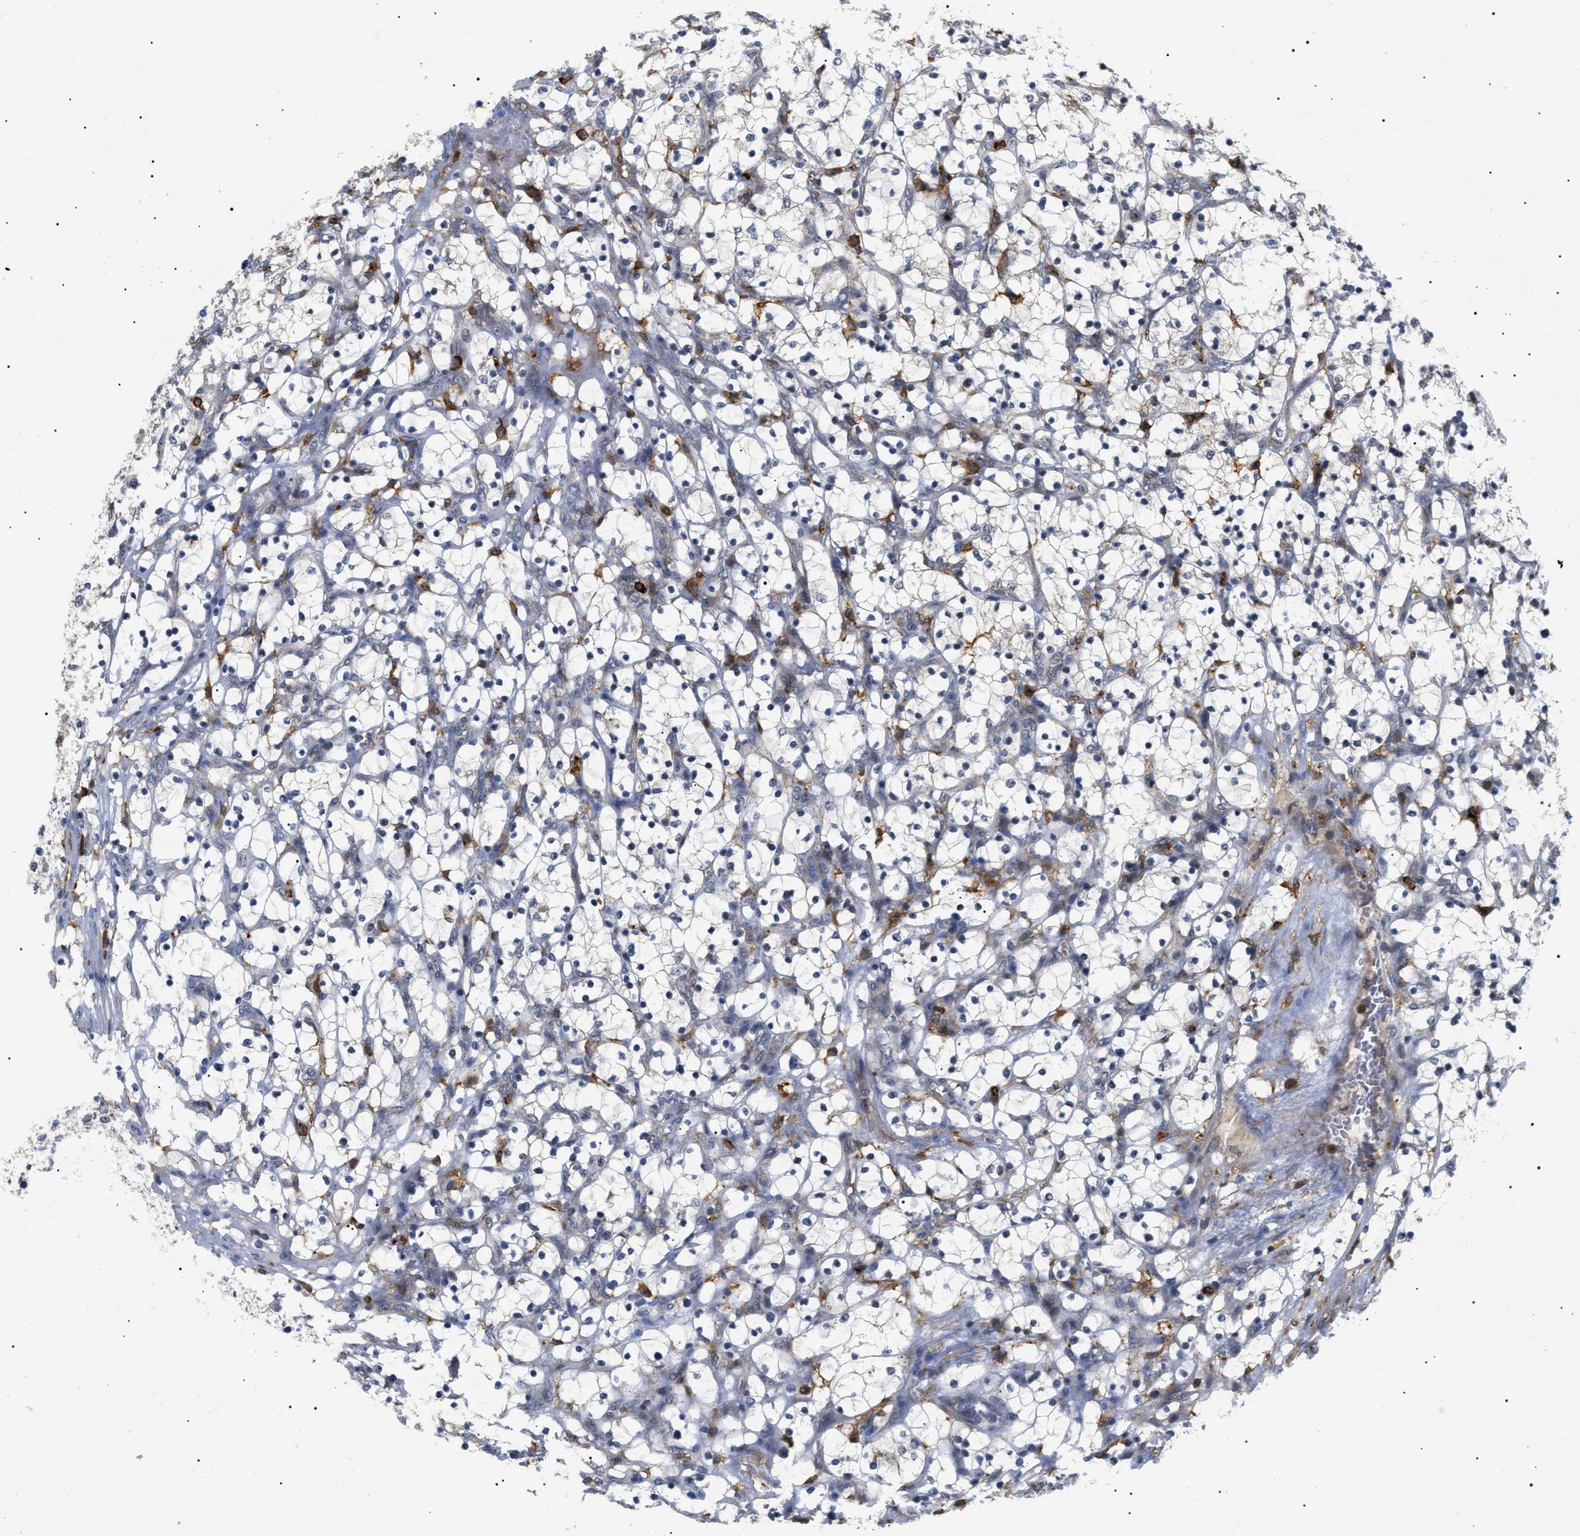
{"staining": {"intensity": "negative", "quantity": "none", "location": "none"}, "tissue": "renal cancer", "cell_type": "Tumor cells", "image_type": "cancer", "snomed": [{"axis": "morphology", "description": "Adenocarcinoma, NOS"}, {"axis": "topography", "description": "Kidney"}], "caption": "DAB (3,3'-diaminobenzidine) immunohistochemical staining of renal cancer shows no significant staining in tumor cells.", "gene": "CD300A", "patient": {"sex": "female", "age": 69}}